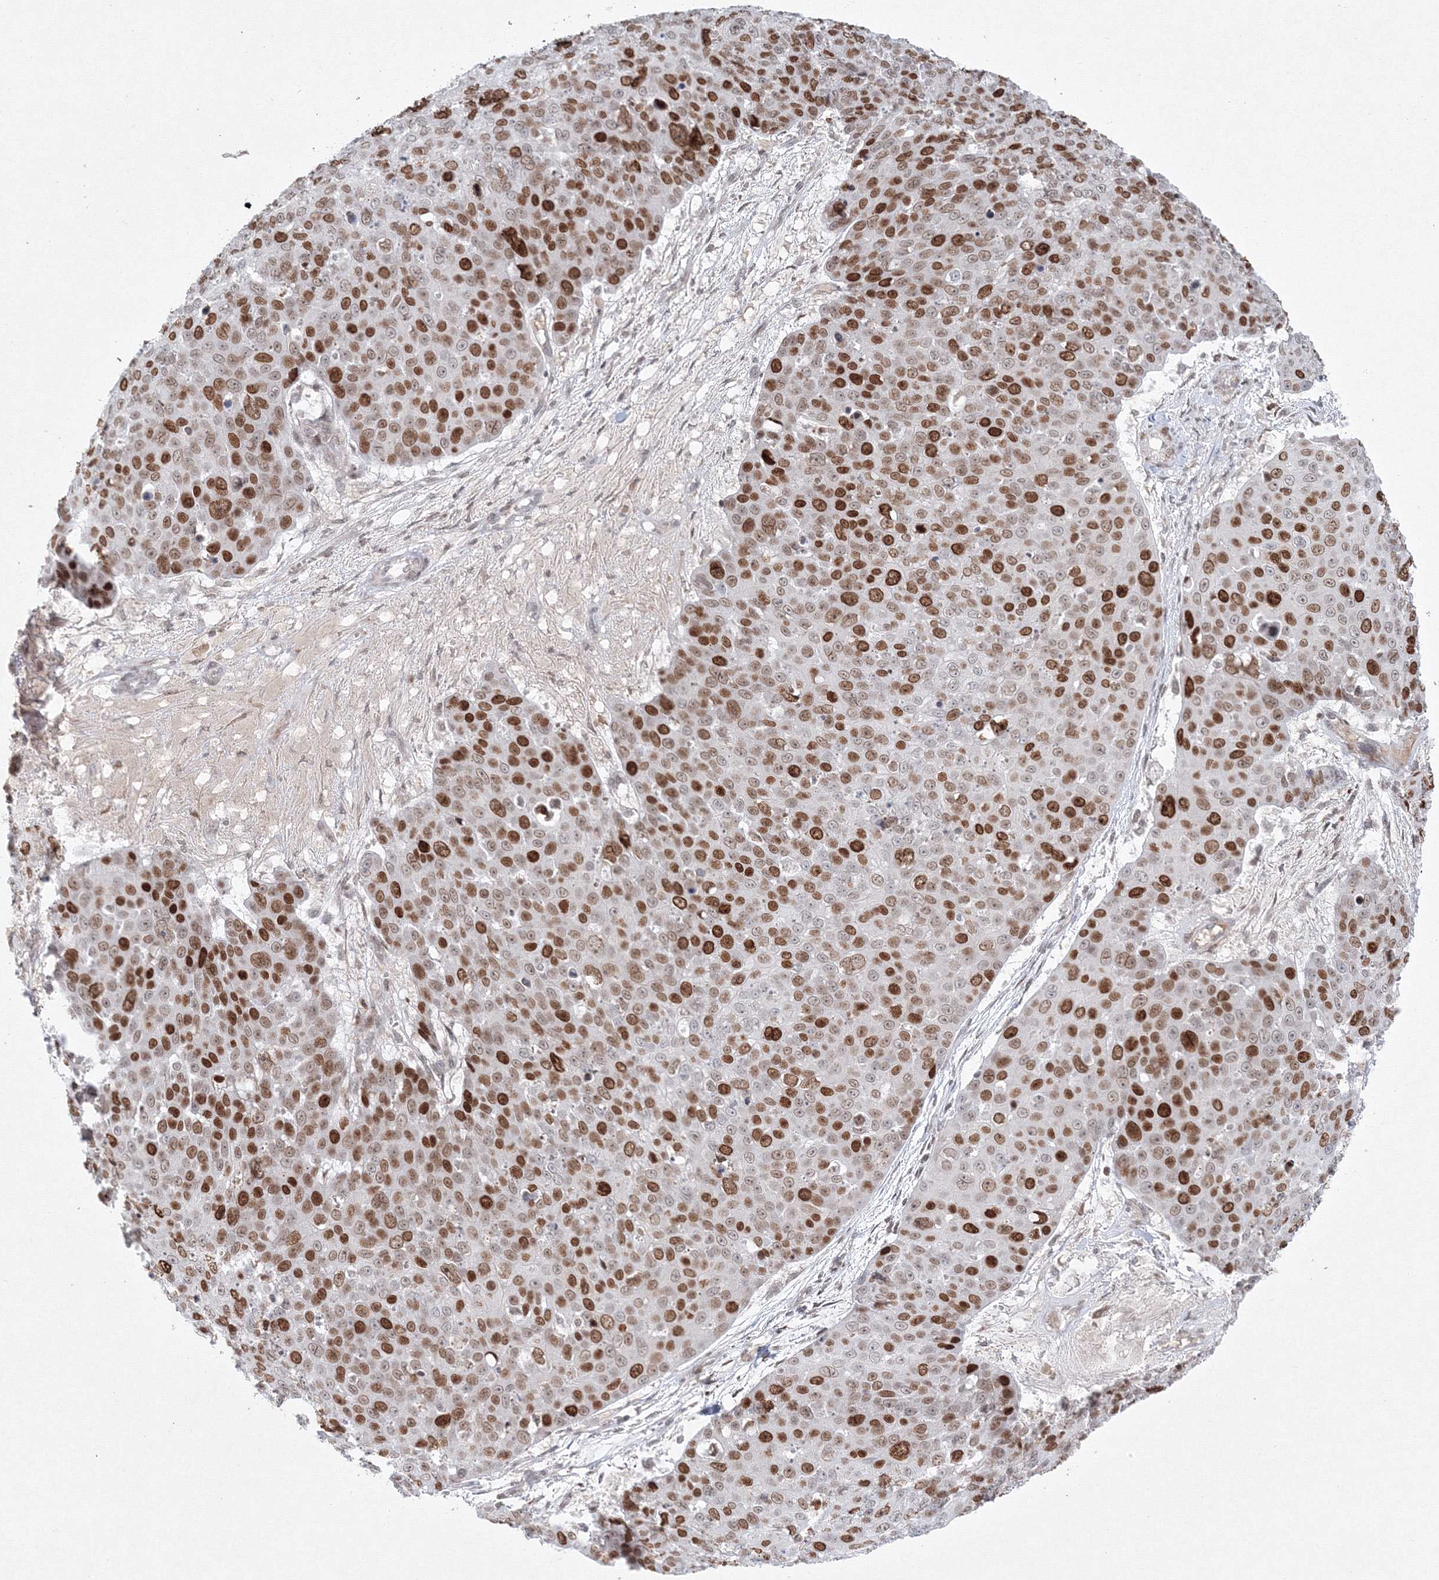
{"staining": {"intensity": "moderate", "quantity": ">75%", "location": "nuclear"}, "tissue": "skin cancer", "cell_type": "Tumor cells", "image_type": "cancer", "snomed": [{"axis": "morphology", "description": "Squamous cell carcinoma, NOS"}, {"axis": "topography", "description": "Skin"}], "caption": "This histopathology image demonstrates immunohistochemistry staining of human skin cancer (squamous cell carcinoma), with medium moderate nuclear staining in approximately >75% of tumor cells.", "gene": "KIF4A", "patient": {"sex": "male", "age": 71}}